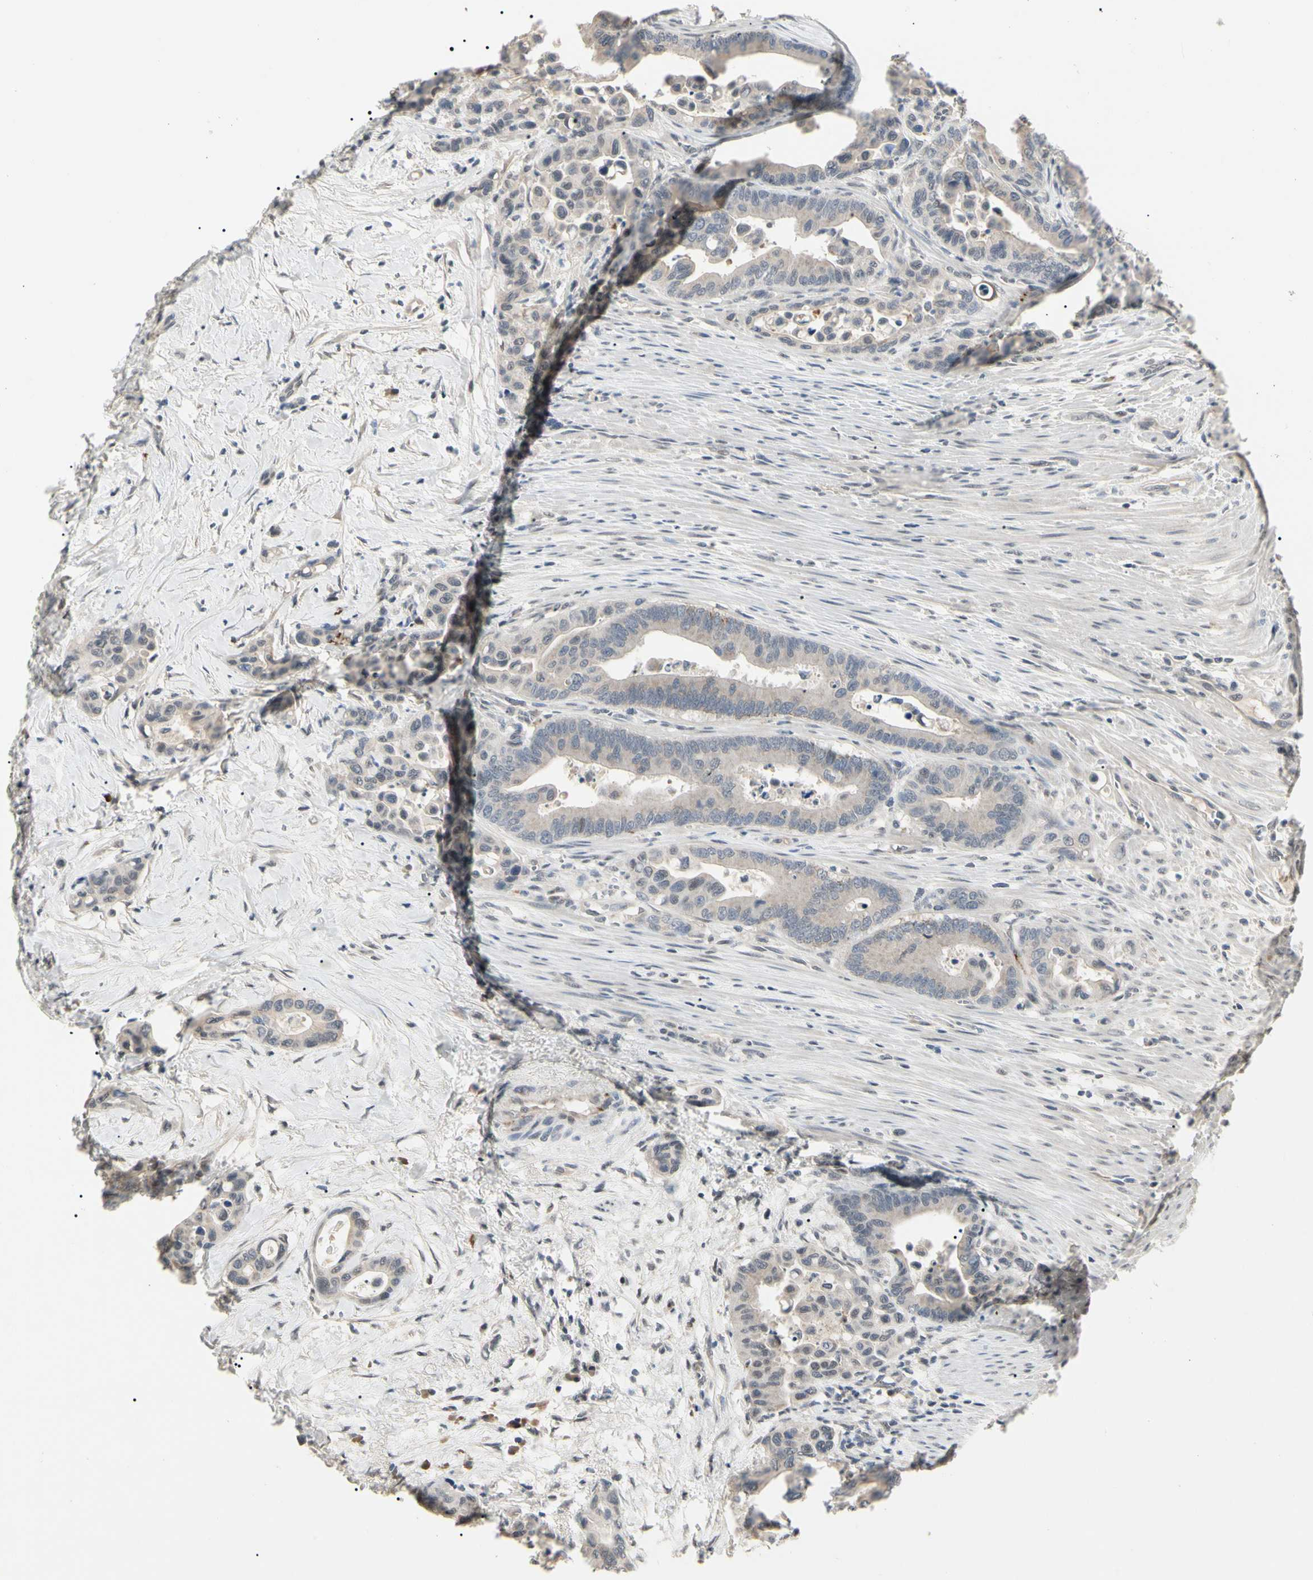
{"staining": {"intensity": "negative", "quantity": "none", "location": "none"}, "tissue": "colorectal cancer", "cell_type": "Tumor cells", "image_type": "cancer", "snomed": [{"axis": "morphology", "description": "Normal tissue, NOS"}, {"axis": "morphology", "description": "Adenocarcinoma, NOS"}, {"axis": "topography", "description": "Colon"}], "caption": "IHC histopathology image of human colorectal cancer (adenocarcinoma) stained for a protein (brown), which reveals no staining in tumor cells.", "gene": "GREM1", "patient": {"sex": "male", "age": 82}}